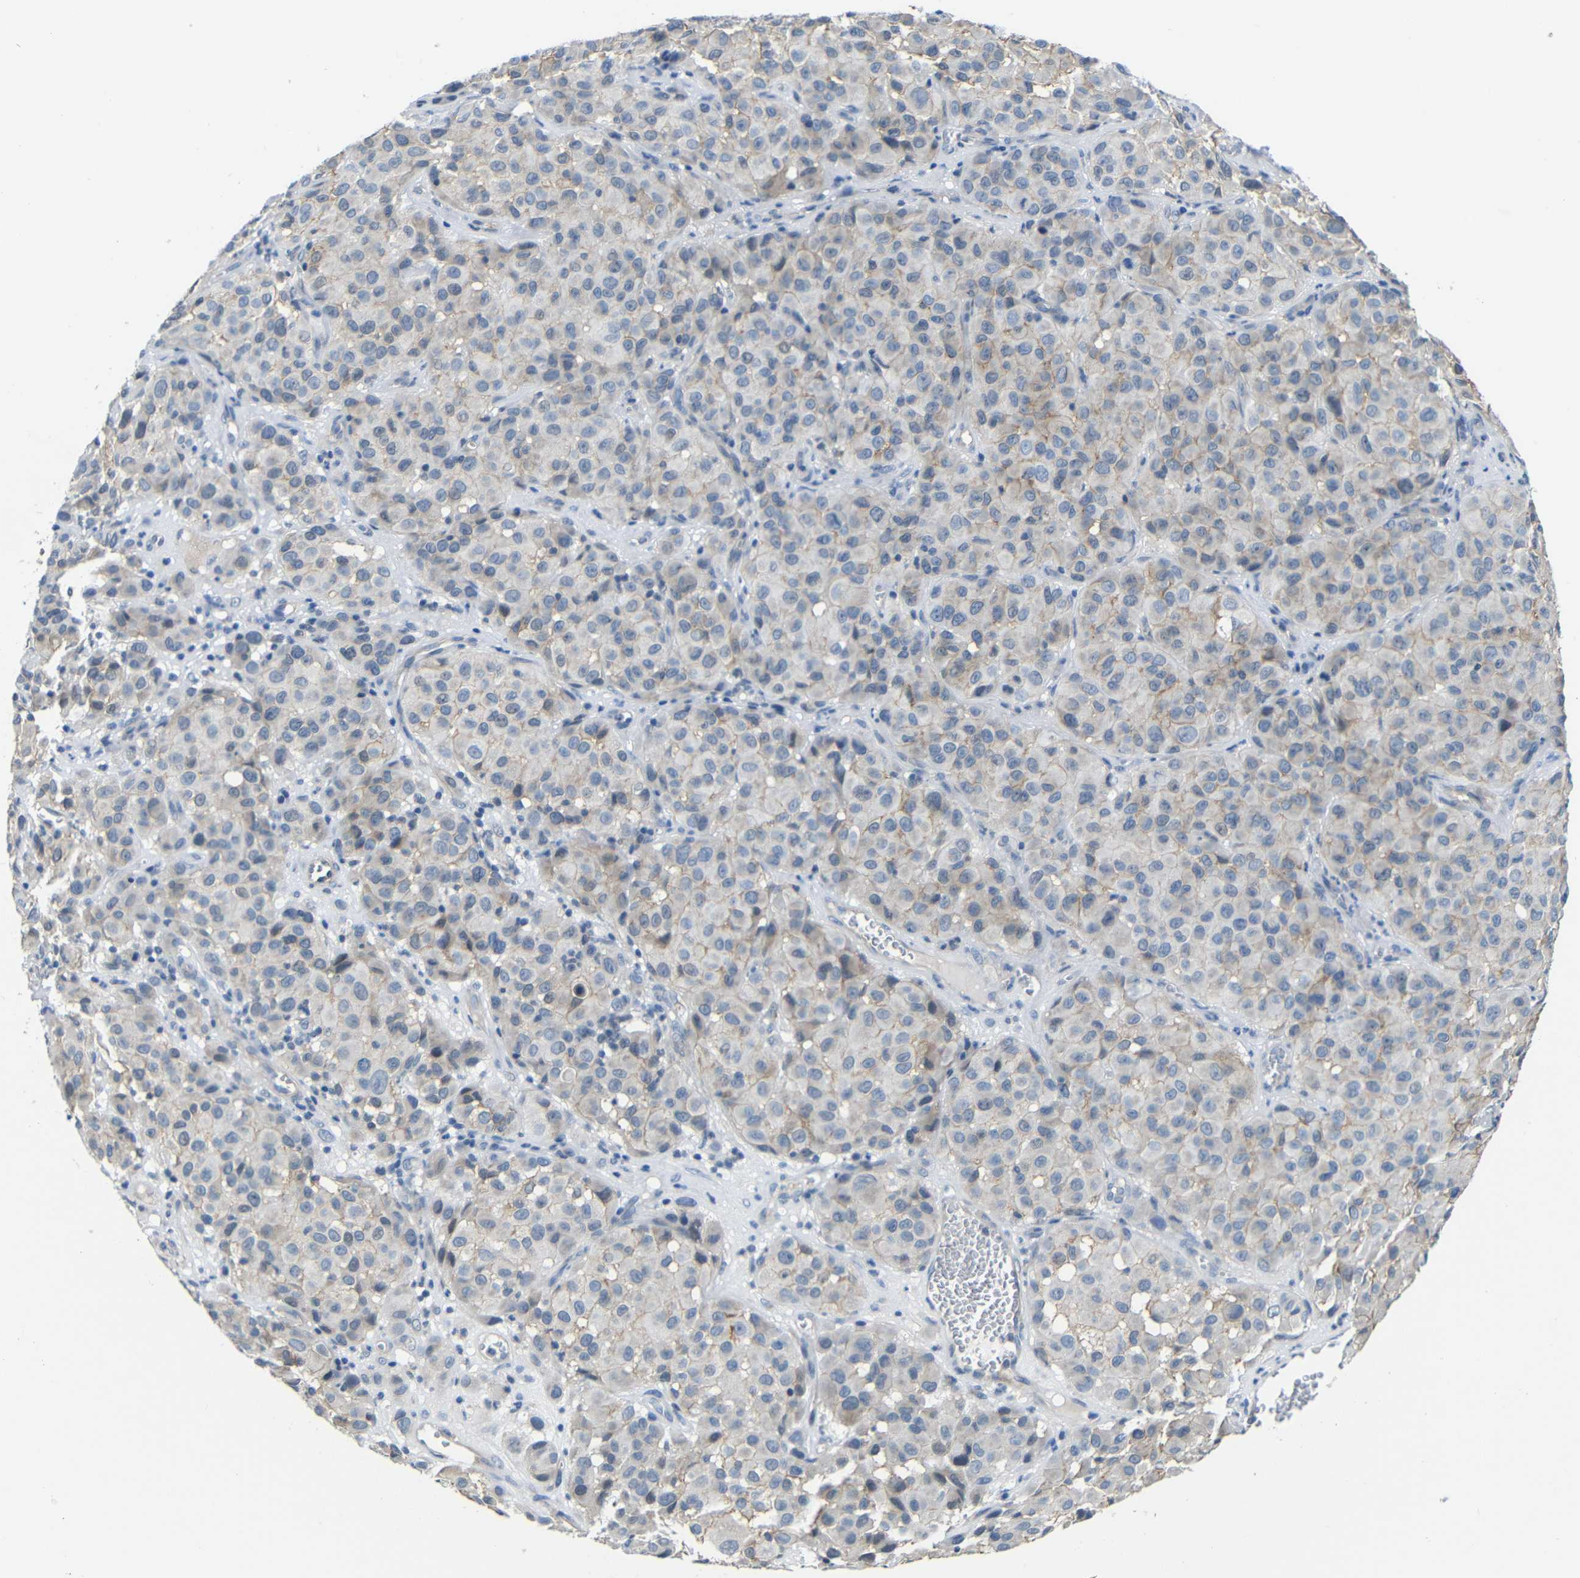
{"staining": {"intensity": "weak", "quantity": "25%-75%", "location": "cytoplasmic/membranous"}, "tissue": "melanoma", "cell_type": "Tumor cells", "image_type": "cancer", "snomed": [{"axis": "morphology", "description": "Malignant melanoma, NOS"}, {"axis": "topography", "description": "Skin"}], "caption": "Malignant melanoma stained for a protein shows weak cytoplasmic/membranous positivity in tumor cells.", "gene": "ZNF90", "patient": {"sex": "female", "age": 21}}